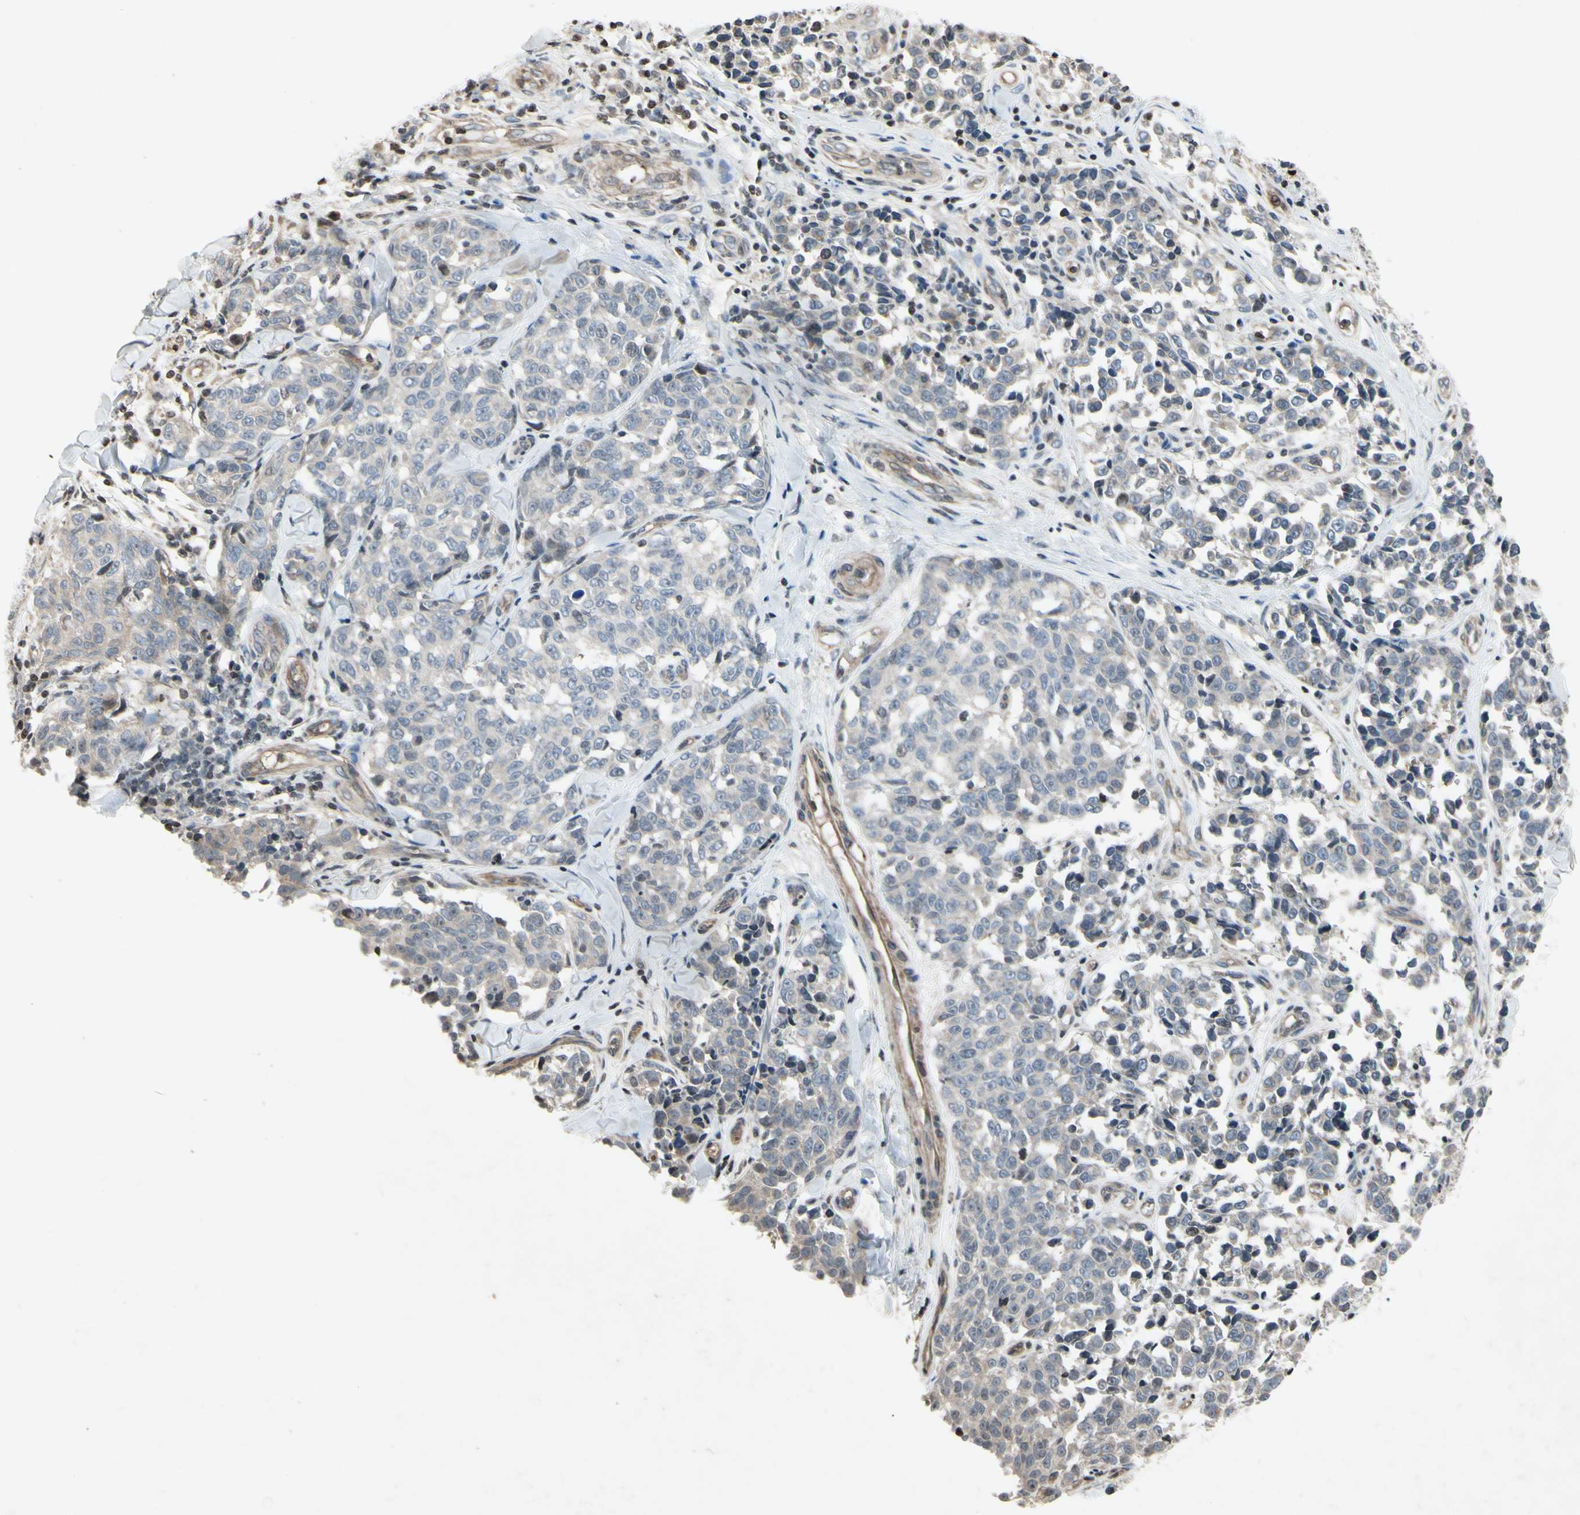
{"staining": {"intensity": "weak", "quantity": "<25%", "location": "cytoplasmic/membranous"}, "tissue": "melanoma", "cell_type": "Tumor cells", "image_type": "cancer", "snomed": [{"axis": "morphology", "description": "Malignant melanoma, NOS"}, {"axis": "topography", "description": "Skin"}], "caption": "DAB immunohistochemical staining of human melanoma displays no significant positivity in tumor cells.", "gene": "ARG1", "patient": {"sex": "female", "age": 64}}